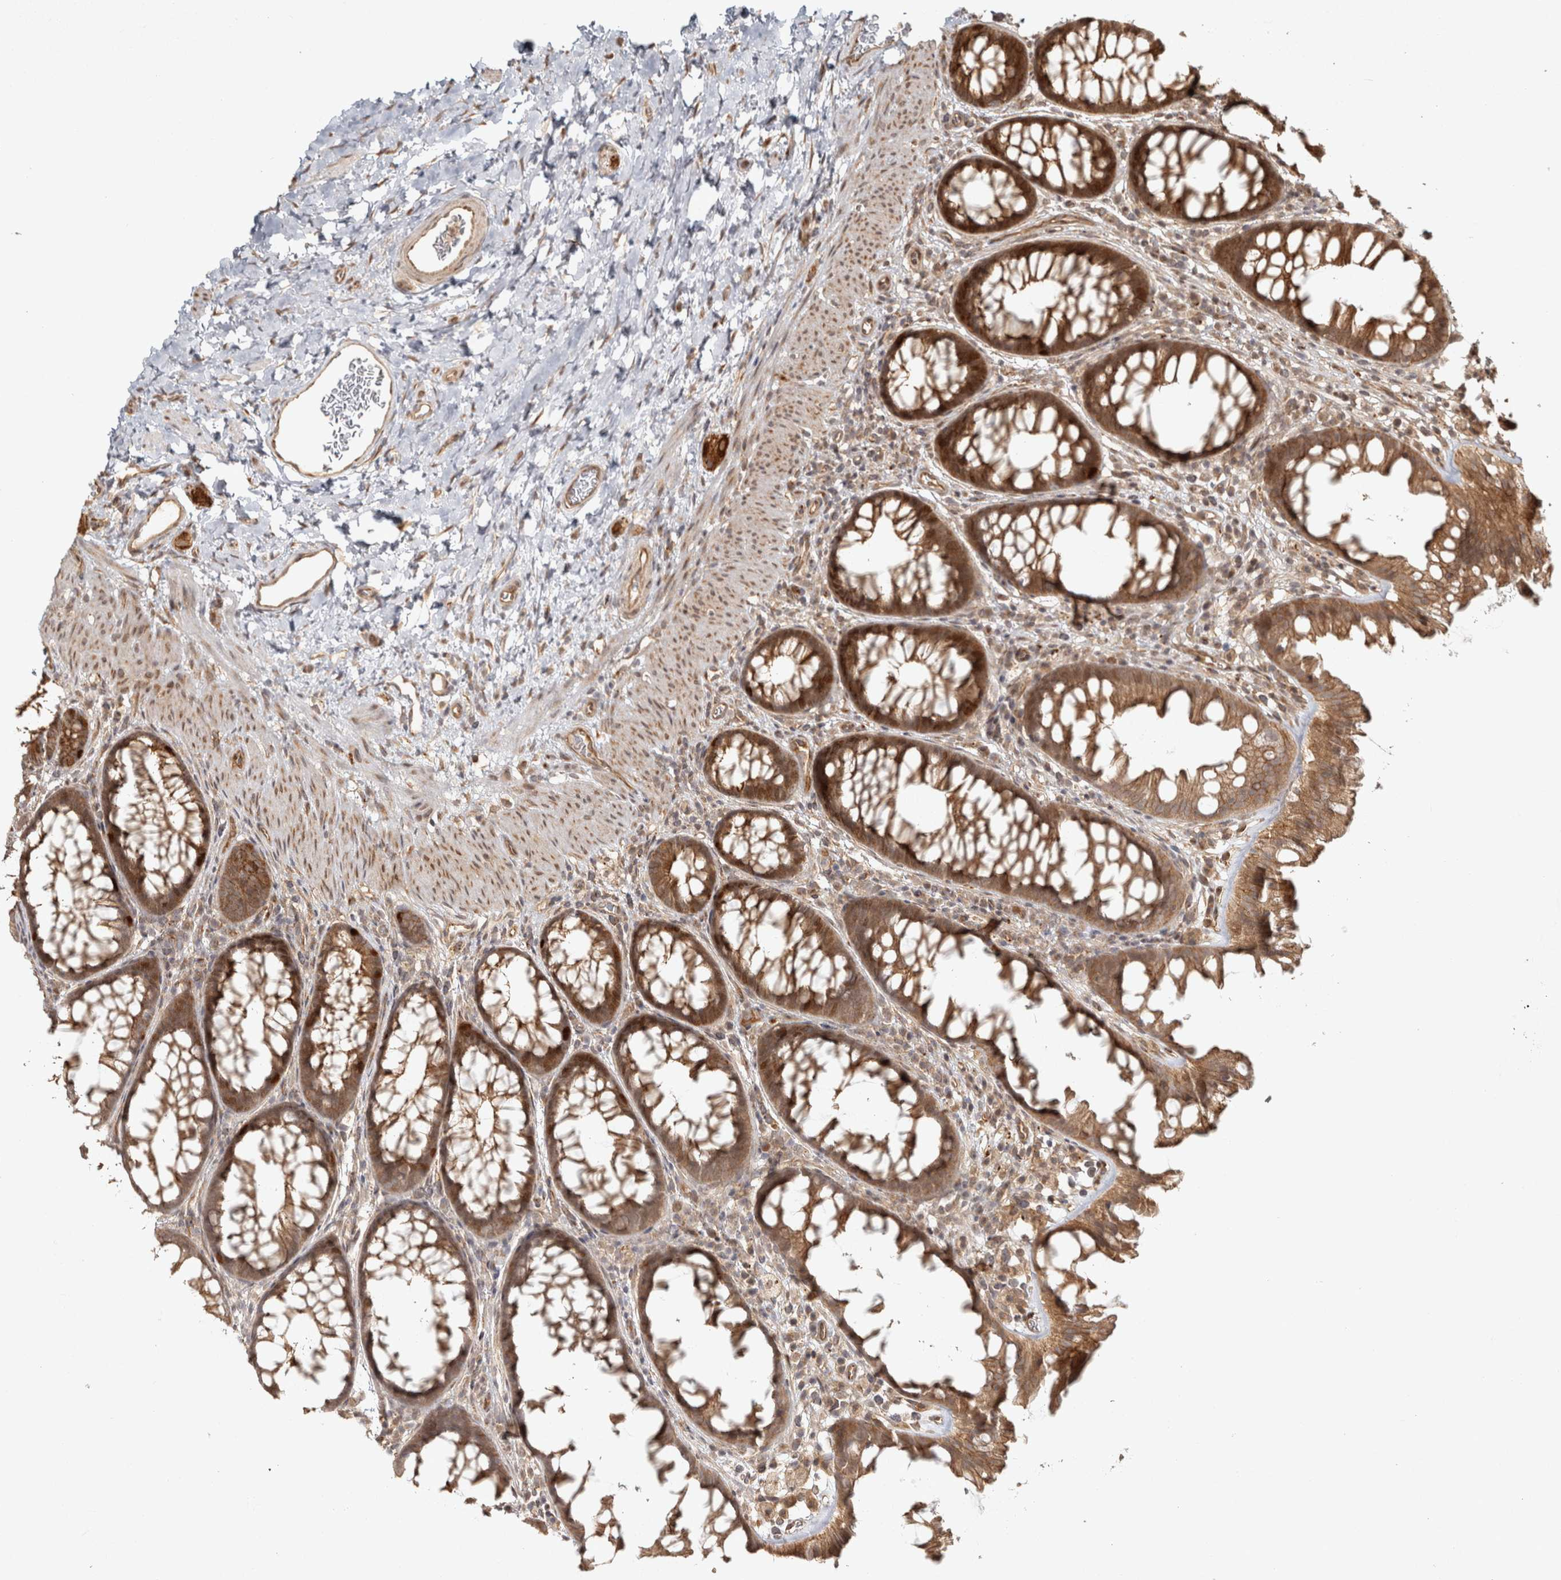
{"staining": {"intensity": "moderate", "quantity": ">75%", "location": "cytoplasmic/membranous"}, "tissue": "colon", "cell_type": "Endothelial cells", "image_type": "normal", "snomed": [{"axis": "morphology", "description": "Normal tissue, NOS"}, {"axis": "topography", "description": "Colon"}], "caption": "Brown immunohistochemical staining in normal human colon shows moderate cytoplasmic/membranous staining in about >75% of endothelial cells. (DAB (3,3'-diaminobenzidine) IHC, brown staining for protein, blue staining for nuclei).", "gene": "CAMSAP2", "patient": {"sex": "female", "age": 62}}